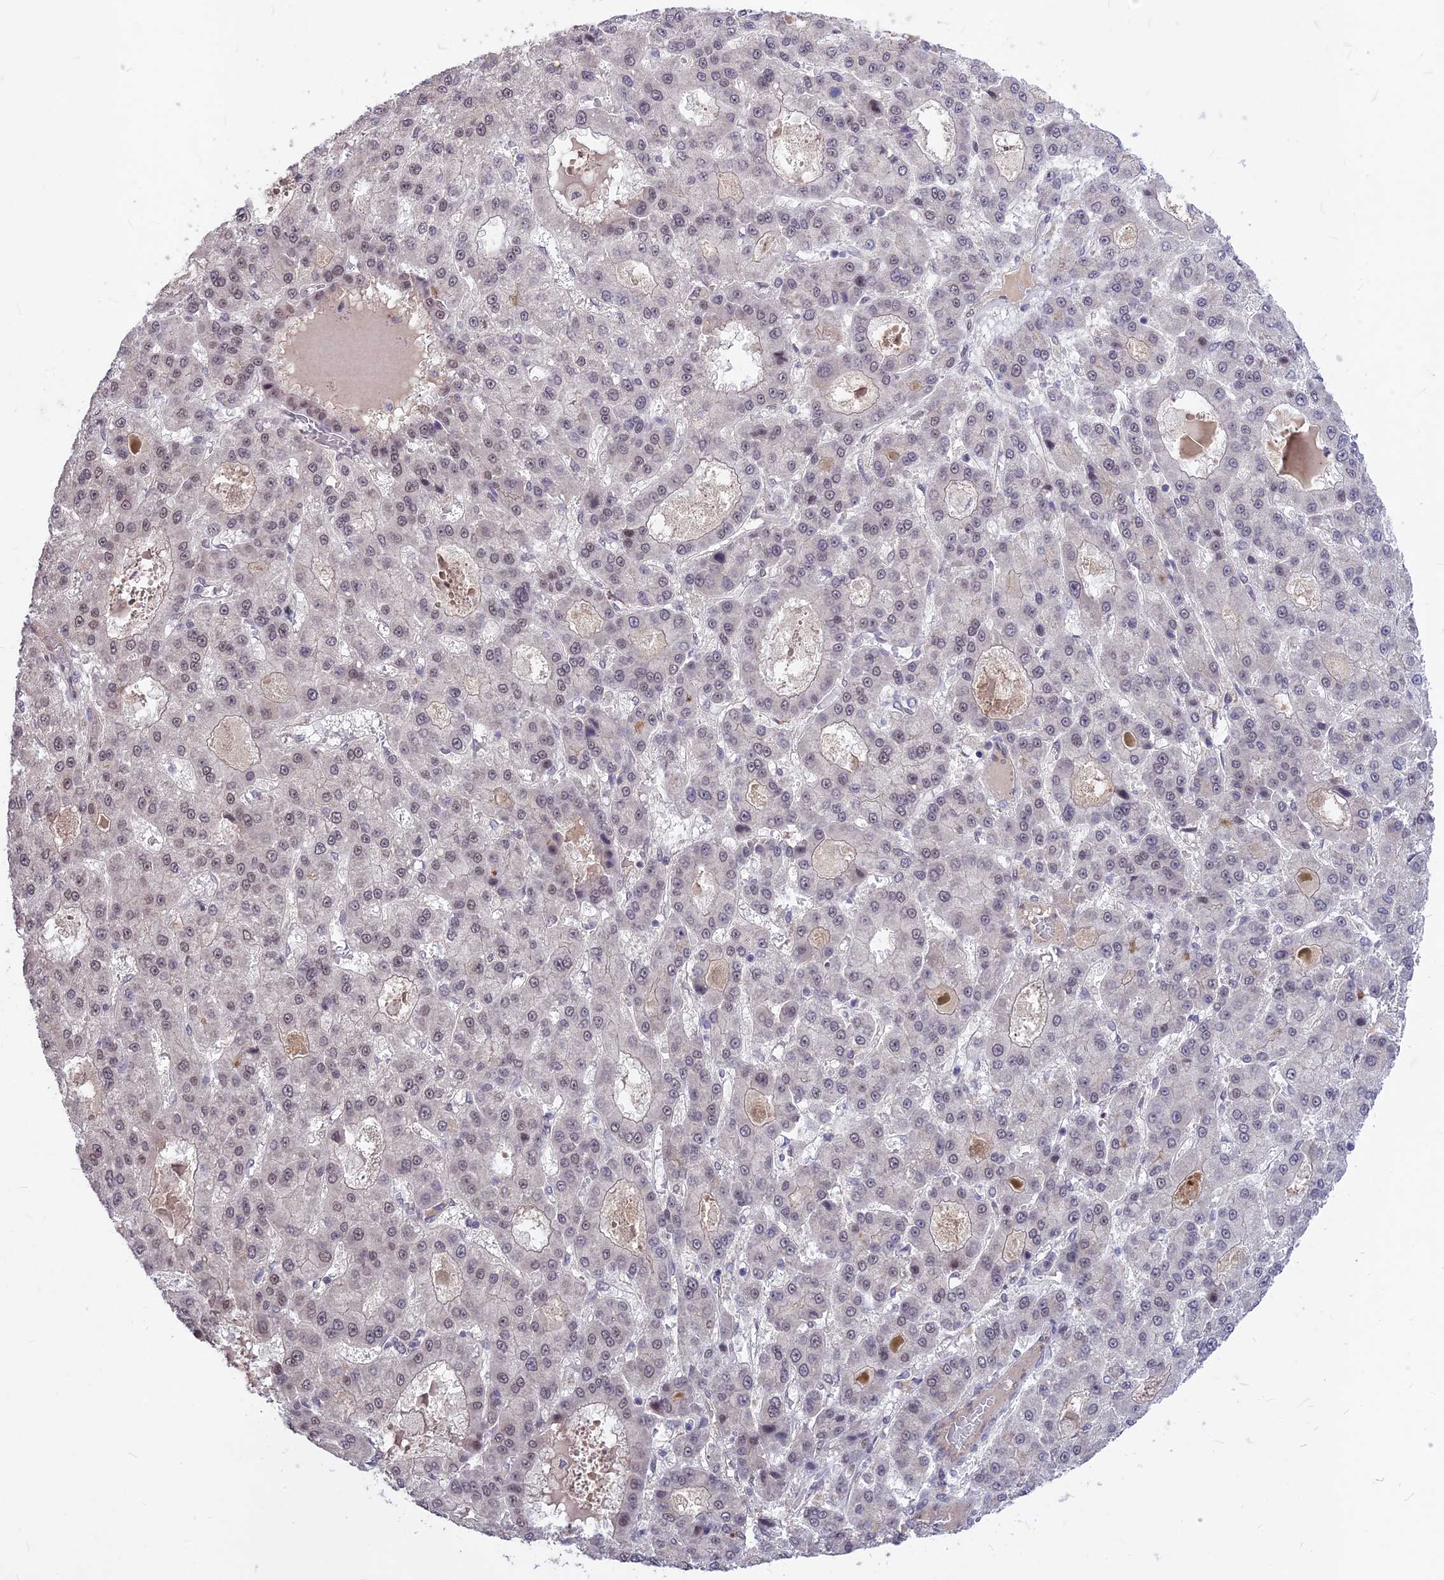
{"staining": {"intensity": "weak", "quantity": "<25%", "location": "nuclear"}, "tissue": "liver cancer", "cell_type": "Tumor cells", "image_type": "cancer", "snomed": [{"axis": "morphology", "description": "Carcinoma, Hepatocellular, NOS"}, {"axis": "topography", "description": "Liver"}], "caption": "Liver cancer (hepatocellular carcinoma) was stained to show a protein in brown. There is no significant expression in tumor cells.", "gene": "DIS3", "patient": {"sex": "male", "age": 70}}